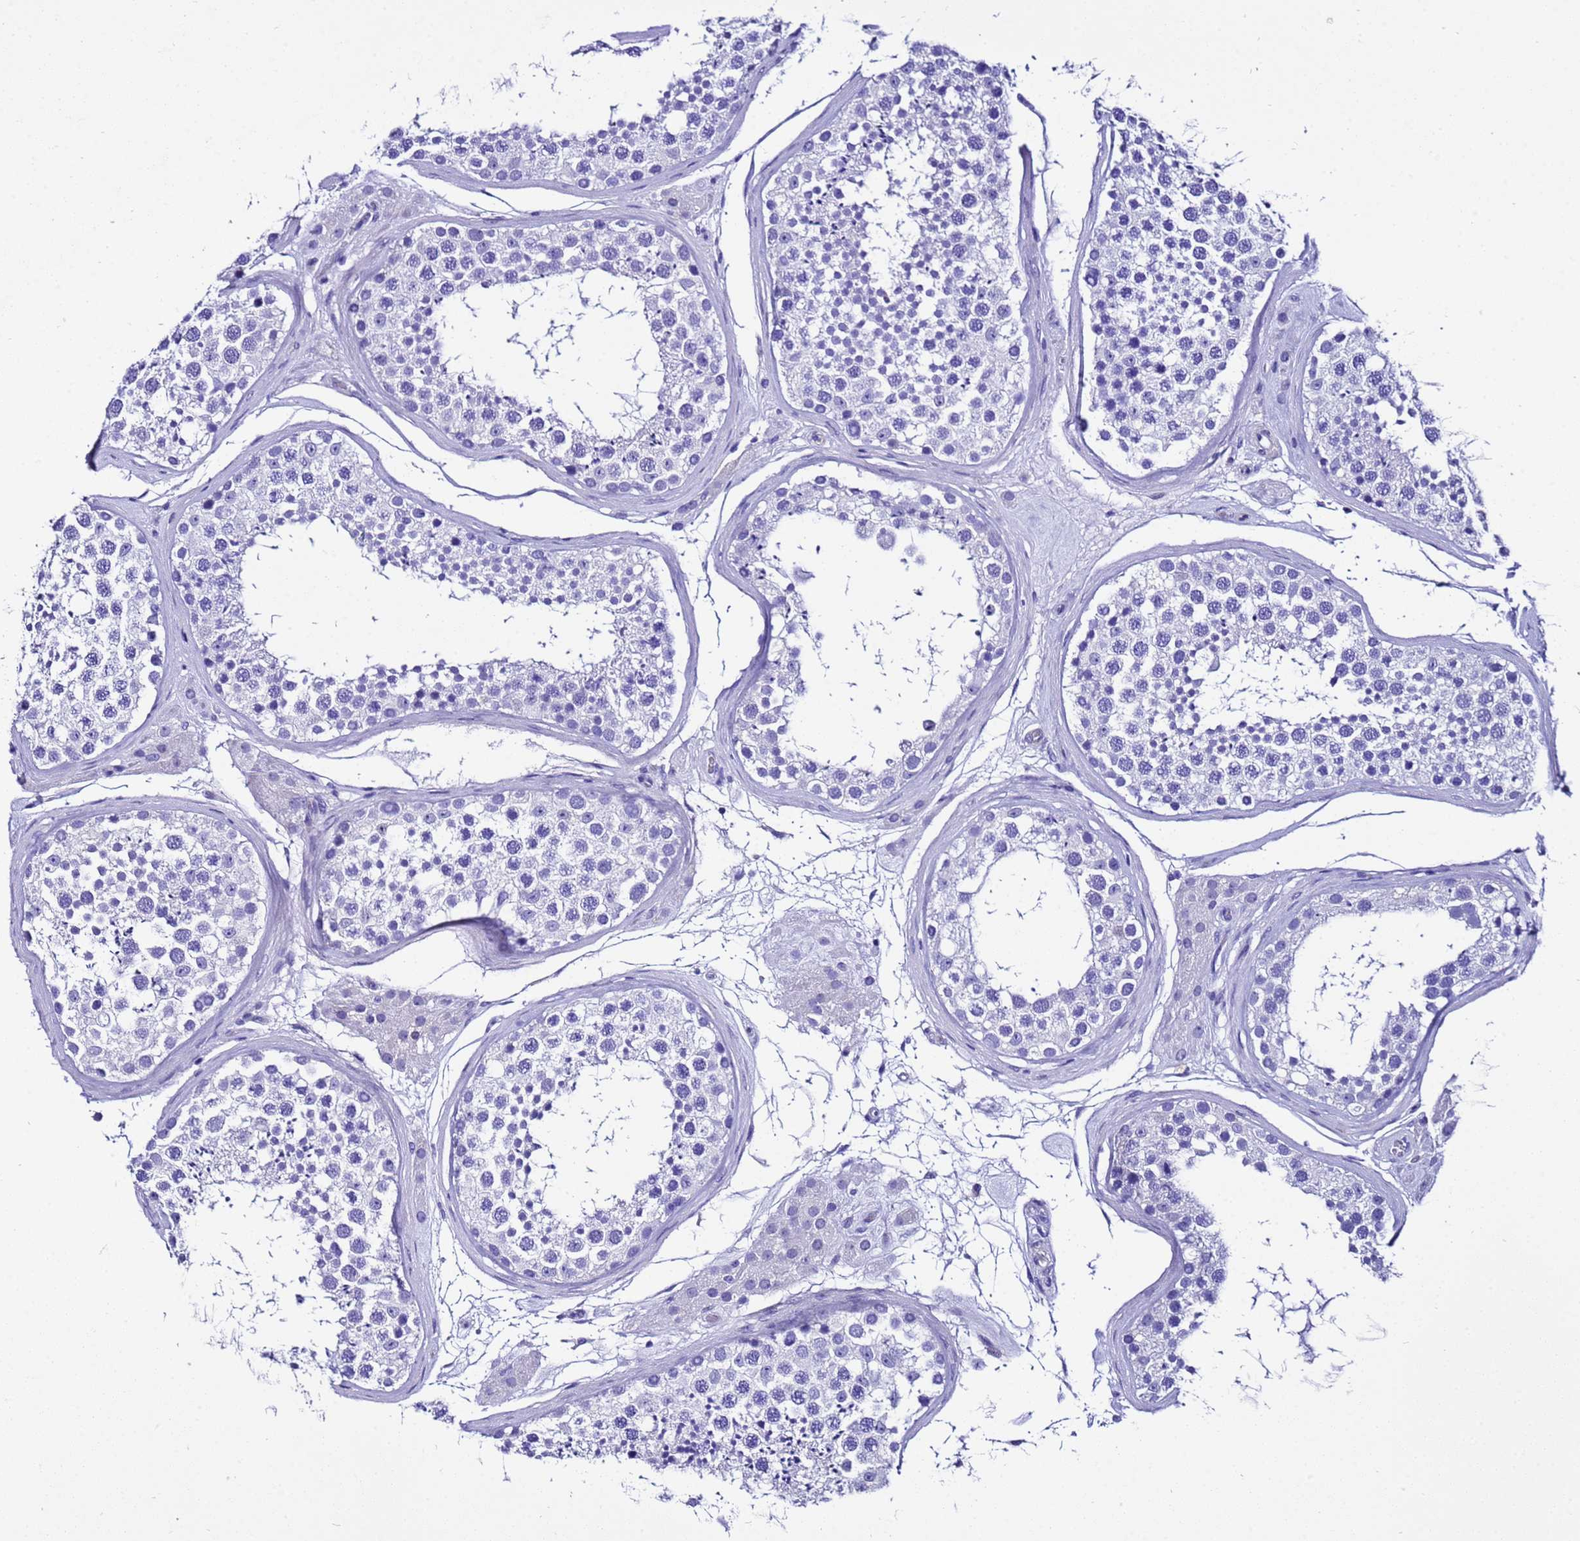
{"staining": {"intensity": "negative", "quantity": "none", "location": "none"}, "tissue": "testis", "cell_type": "Cells in seminiferous ducts", "image_type": "normal", "snomed": [{"axis": "morphology", "description": "Normal tissue, NOS"}, {"axis": "topography", "description": "Testis"}], "caption": "Immunohistochemical staining of benign testis exhibits no significant expression in cells in seminiferous ducts. (Immunohistochemistry (ihc), brightfield microscopy, high magnification).", "gene": "ZNF417", "patient": {"sex": "male", "age": 46}}